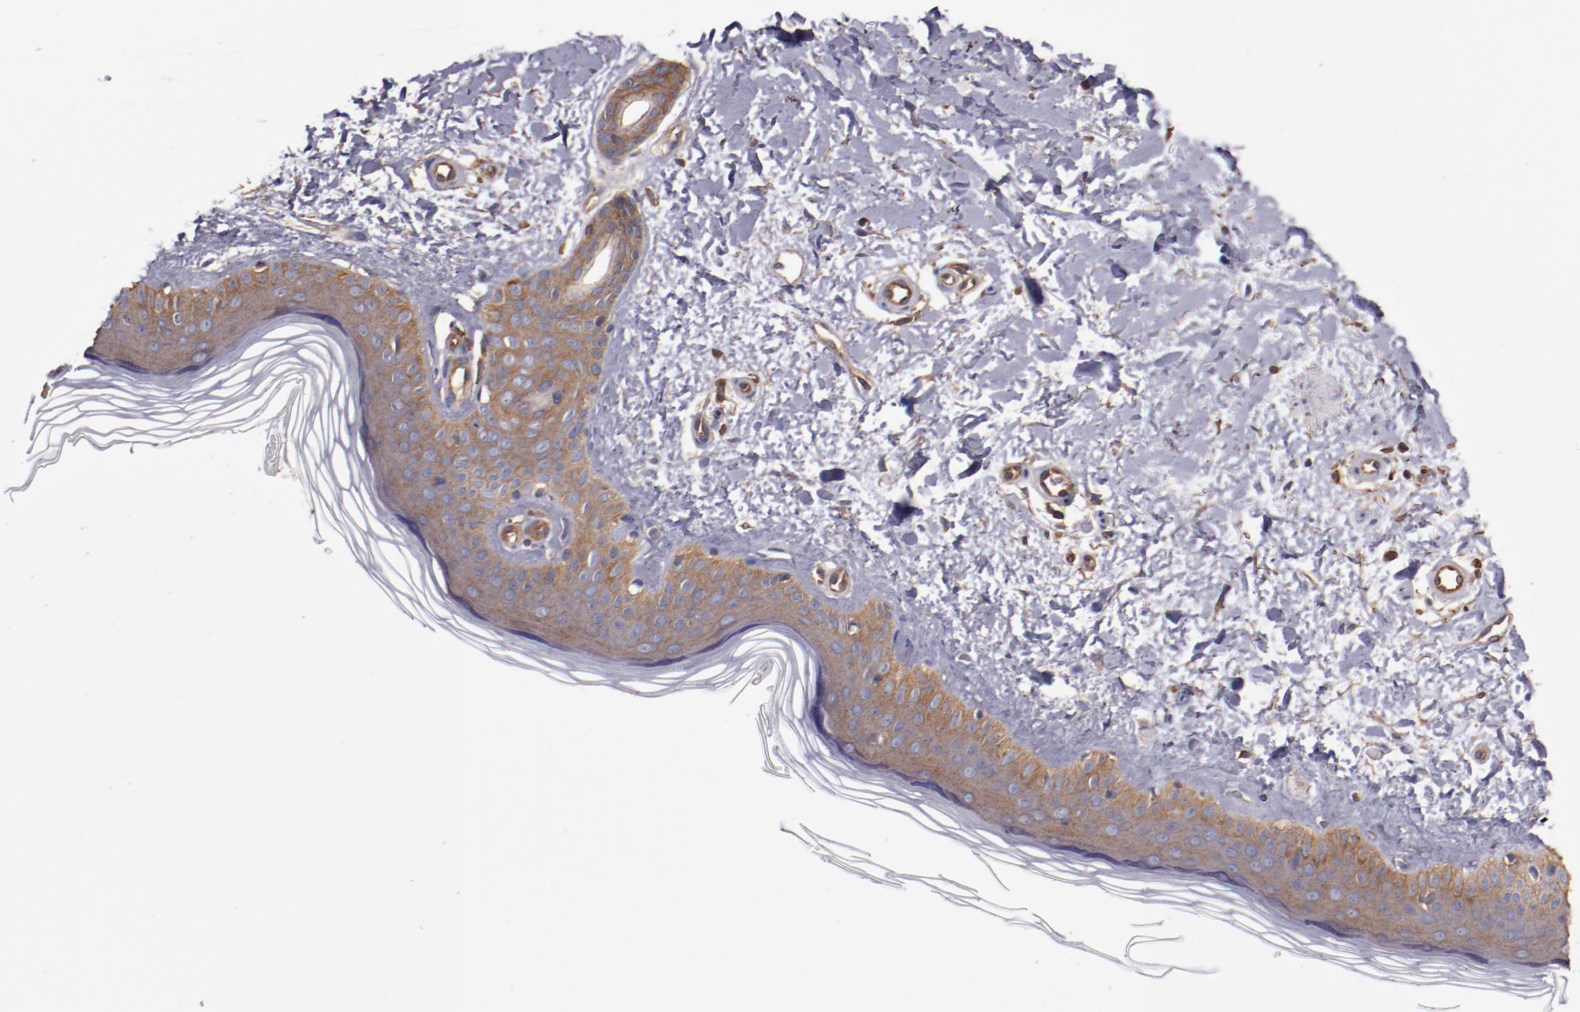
{"staining": {"intensity": "moderate", "quantity": ">75%", "location": "cytoplasmic/membranous"}, "tissue": "skin", "cell_type": "Fibroblasts", "image_type": "normal", "snomed": [{"axis": "morphology", "description": "Normal tissue, NOS"}, {"axis": "topography", "description": "Skin"}], "caption": "IHC photomicrograph of normal skin stained for a protein (brown), which displays medium levels of moderate cytoplasmic/membranous expression in approximately >75% of fibroblasts.", "gene": "TMOD3", "patient": {"sex": "female", "age": 19}}